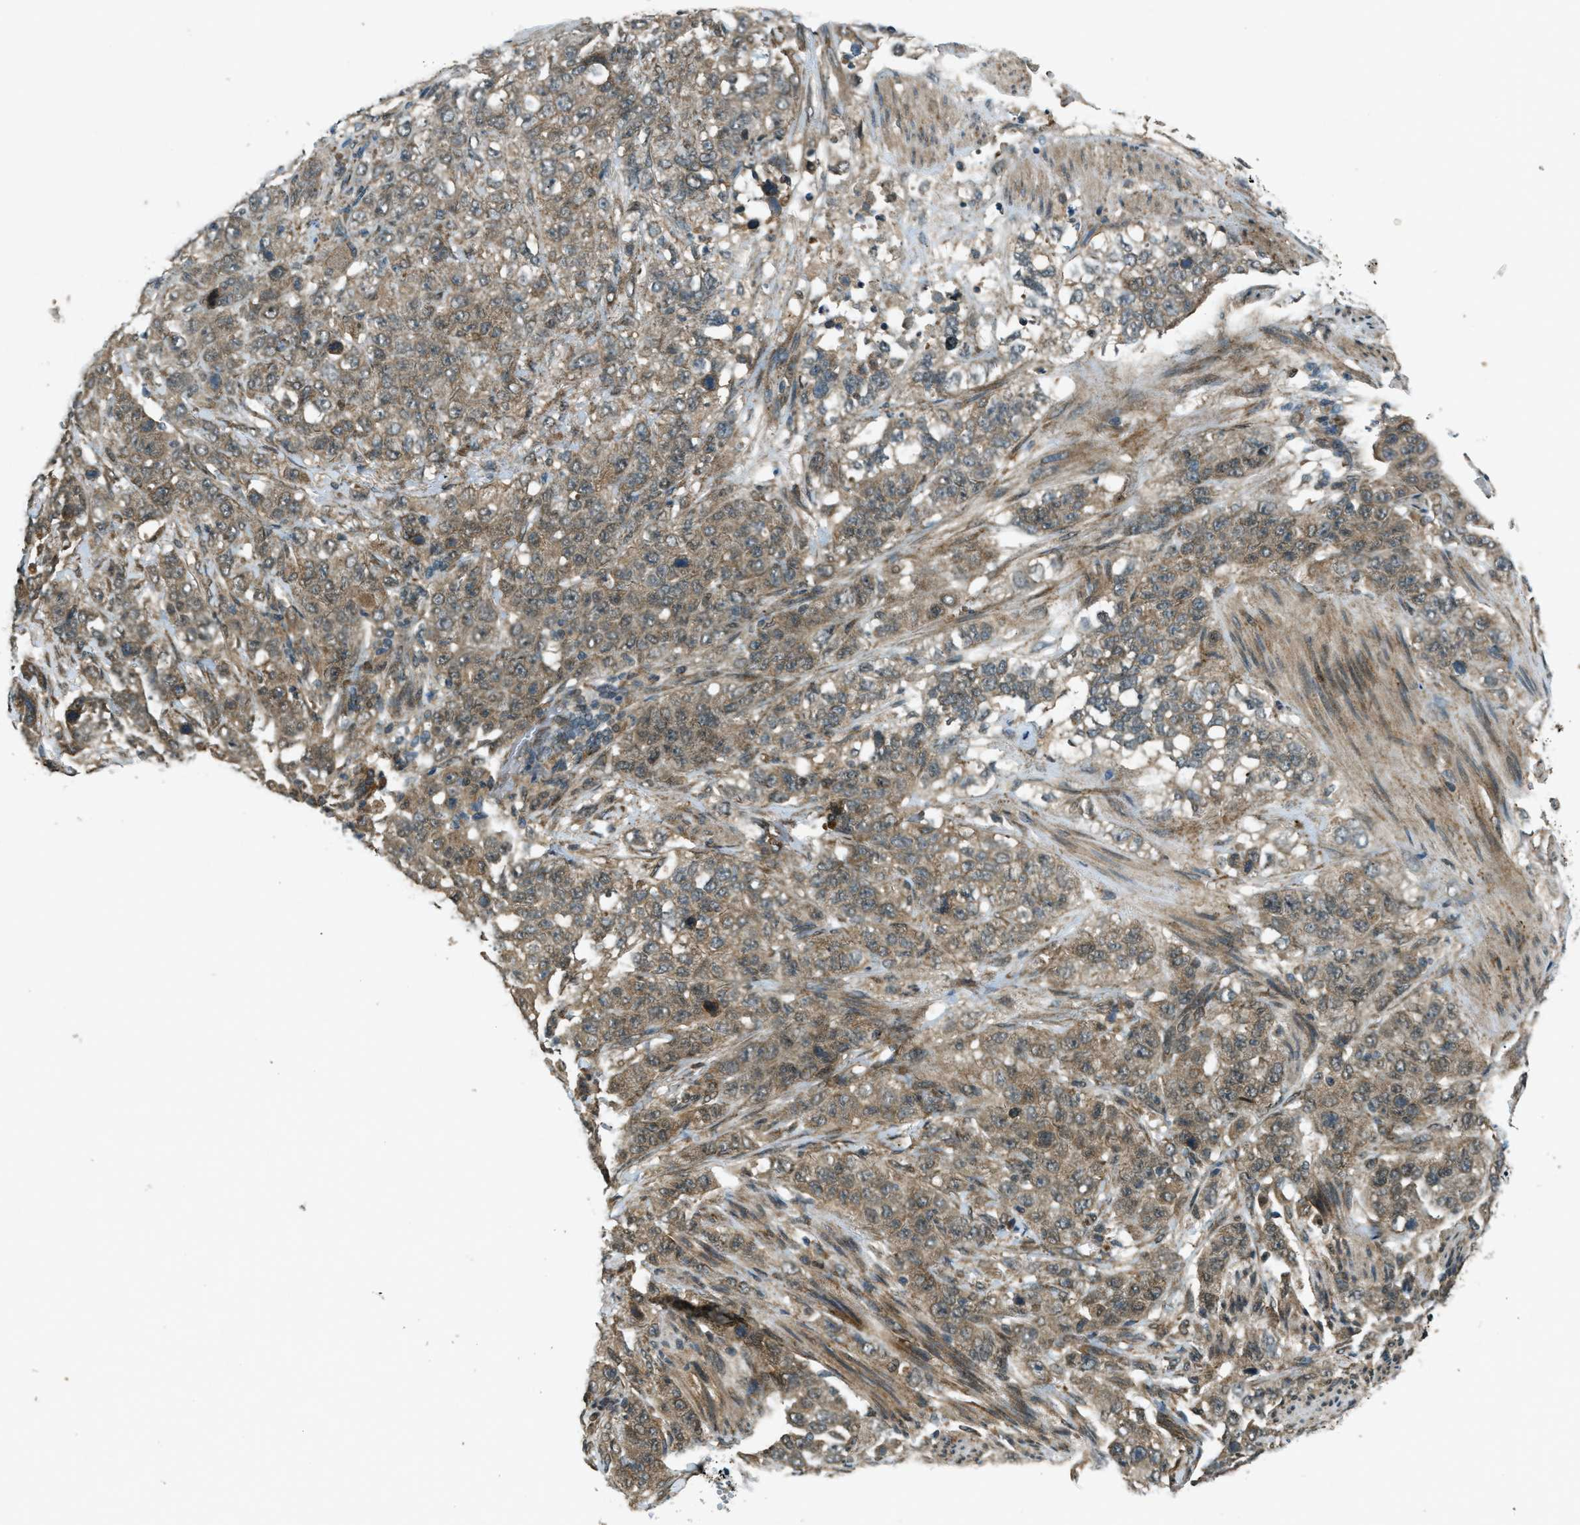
{"staining": {"intensity": "moderate", "quantity": ">75%", "location": "cytoplasmic/membranous"}, "tissue": "stomach cancer", "cell_type": "Tumor cells", "image_type": "cancer", "snomed": [{"axis": "morphology", "description": "Adenocarcinoma, NOS"}, {"axis": "topography", "description": "Stomach"}], "caption": "Human stomach cancer (adenocarcinoma) stained with a brown dye demonstrates moderate cytoplasmic/membranous positive positivity in about >75% of tumor cells.", "gene": "EIF2AK3", "patient": {"sex": "male", "age": 48}}